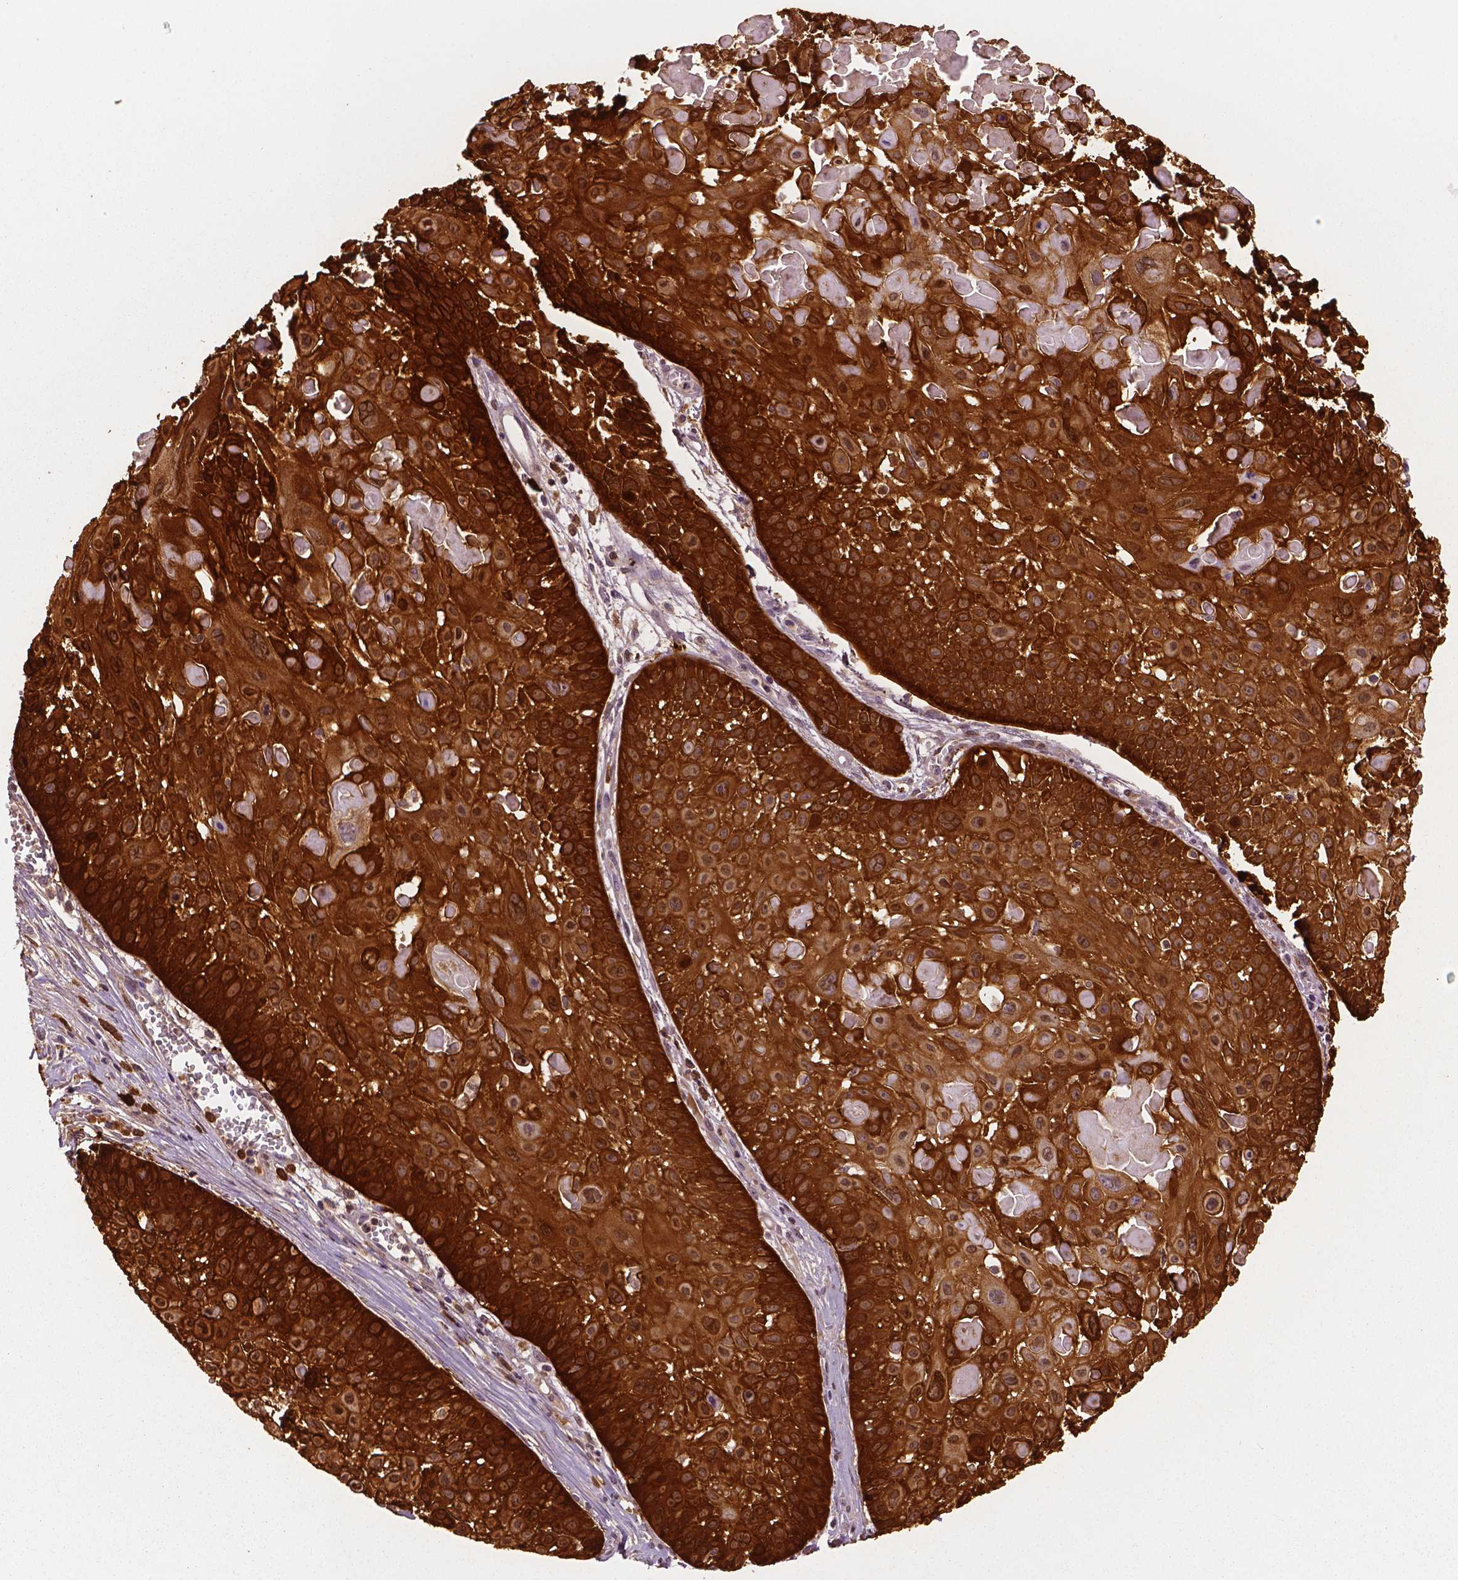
{"staining": {"intensity": "strong", "quantity": "25%-75%", "location": "cytoplasmic/membranous,nuclear"}, "tissue": "skin cancer", "cell_type": "Tumor cells", "image_type": "cancer", "snomed": [{"axis": "morphology", "description": "Squamous cell carcinoma, NOS"}, {"axis": "topography", "description": "Skin"}, {"axis": "topography", "description": "Anal"}], "caption": "Approximately 25%-75% of tumor cells in skin cancer (squamous cell carcinoma) exhibit strong cytoplasmic/membranous and nuclear protein staining as visualized by brown immunohistochemical staining.", "gene": "PHGDH", "patient": {"sex": "female", "age": 75}}